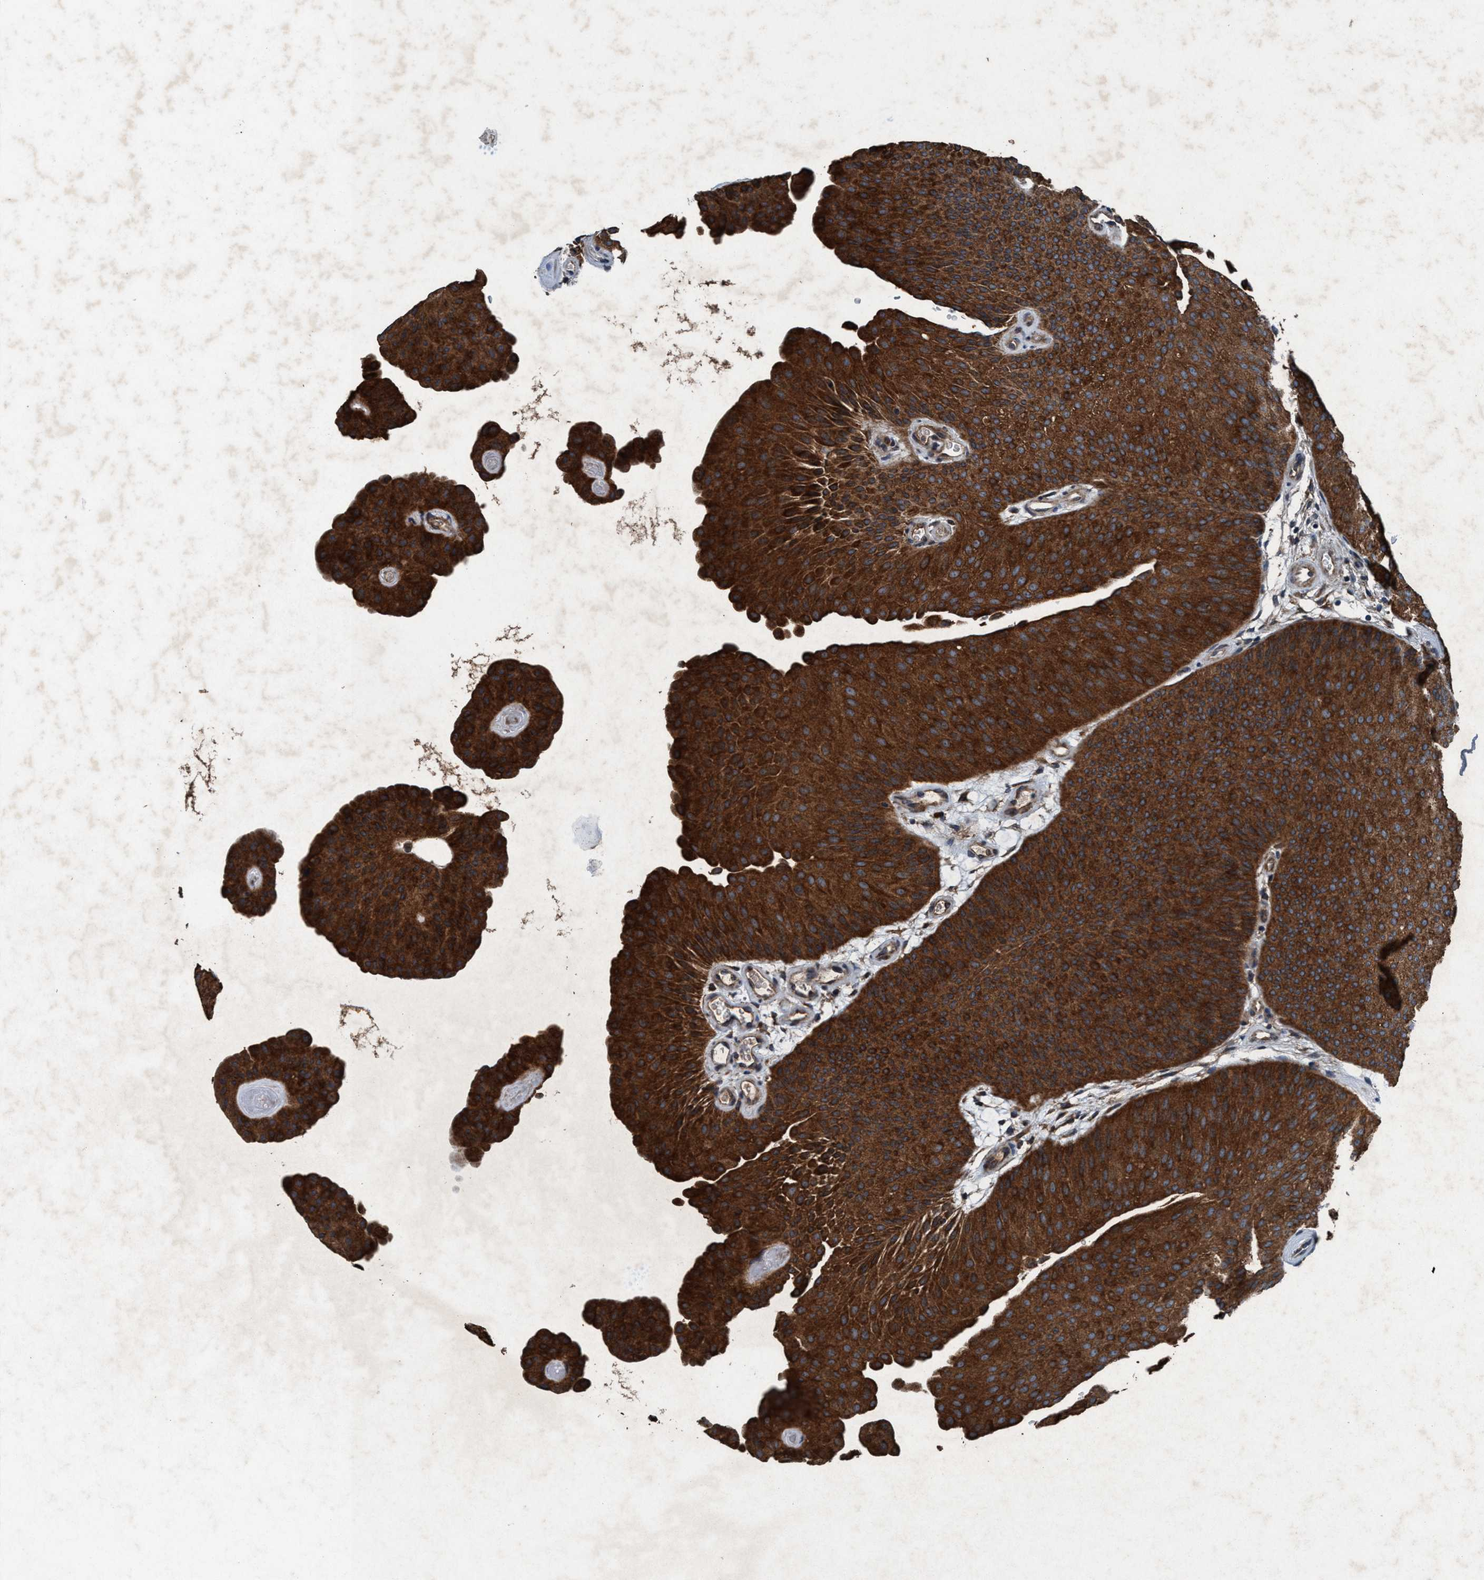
{"staining": {"intensity": "strong", "quantity": ">75%", "location": "cytoplasmic/membranous"}, "tissue": "urothelial cancer", "cell_type": "Tumor cells", "image_type": "cancer", "snomed": [{"axis": "morphology", "description": "Urothelial carcinoma, Low grade"}, {"axis": "topography", "description": "Urinary bladder"}], "caption": "Protein expression analysis of human urothelial cancer reveals strong cytoplasmic/membranous positivity in about >75% of tumor cells.", "gene": "AKT1S1", "patient": {"sex": "female", "age": 60}}